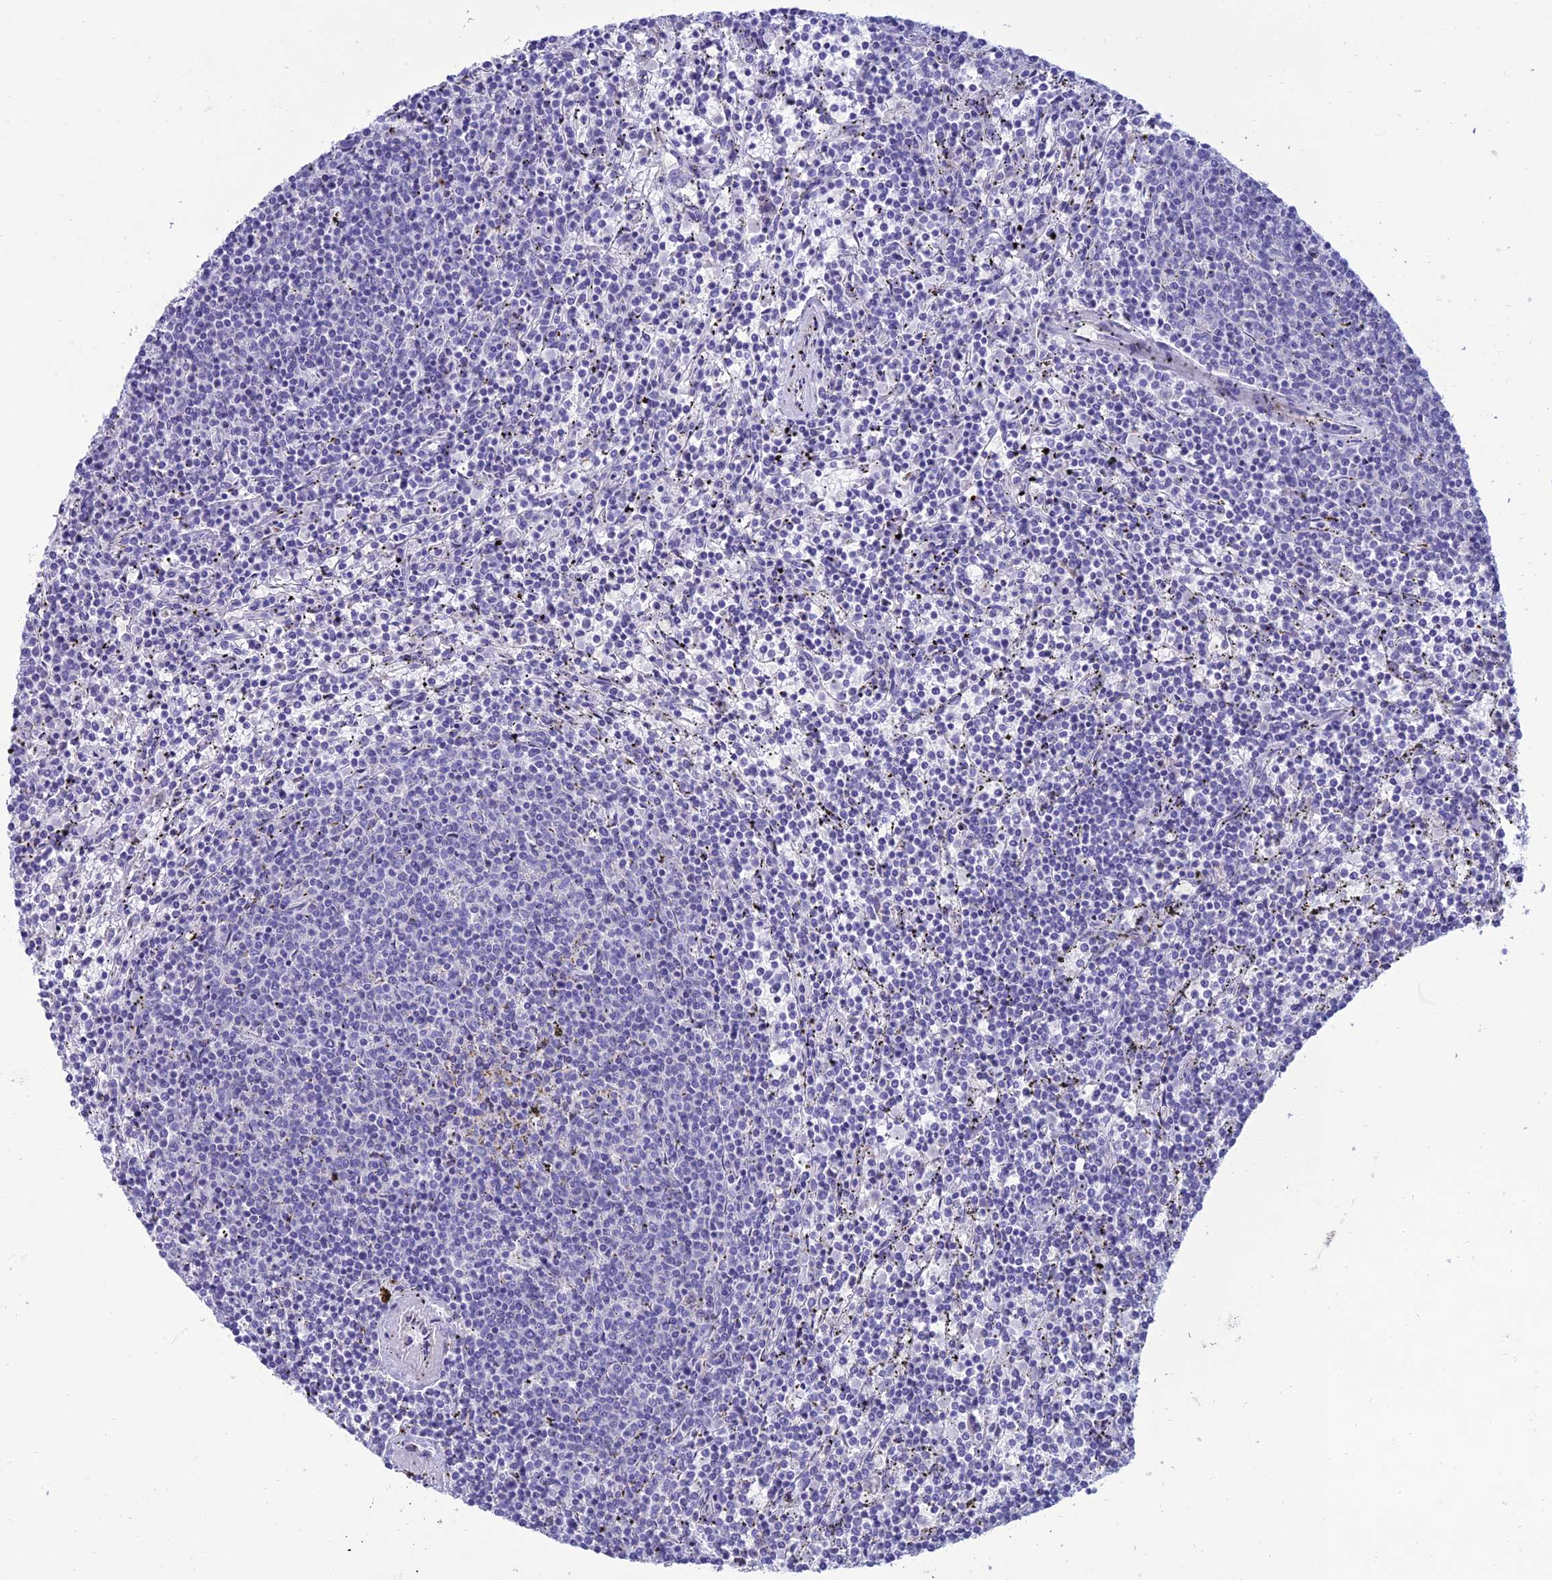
{"staining": {"intensity": "negative", "quantity": "none", "location": "none"}, "tissue": "lymphoma", "cell_type": "Tumor cells", "image_type": "cancer", "snomed": [{"axis": "morphology", "description": "Malignant lymphoma, non-Hodgkin's type, Low grade"}, {"axis": "topography", "description": "Spleen"}], "caption": "Low-grade malignant lymphoma, non-Hodgkin's type stained for a protein using IHC reveals no positivity tumor cells.", "gene": "MAL2", "patient": {"sex": "female", "age": 50}}